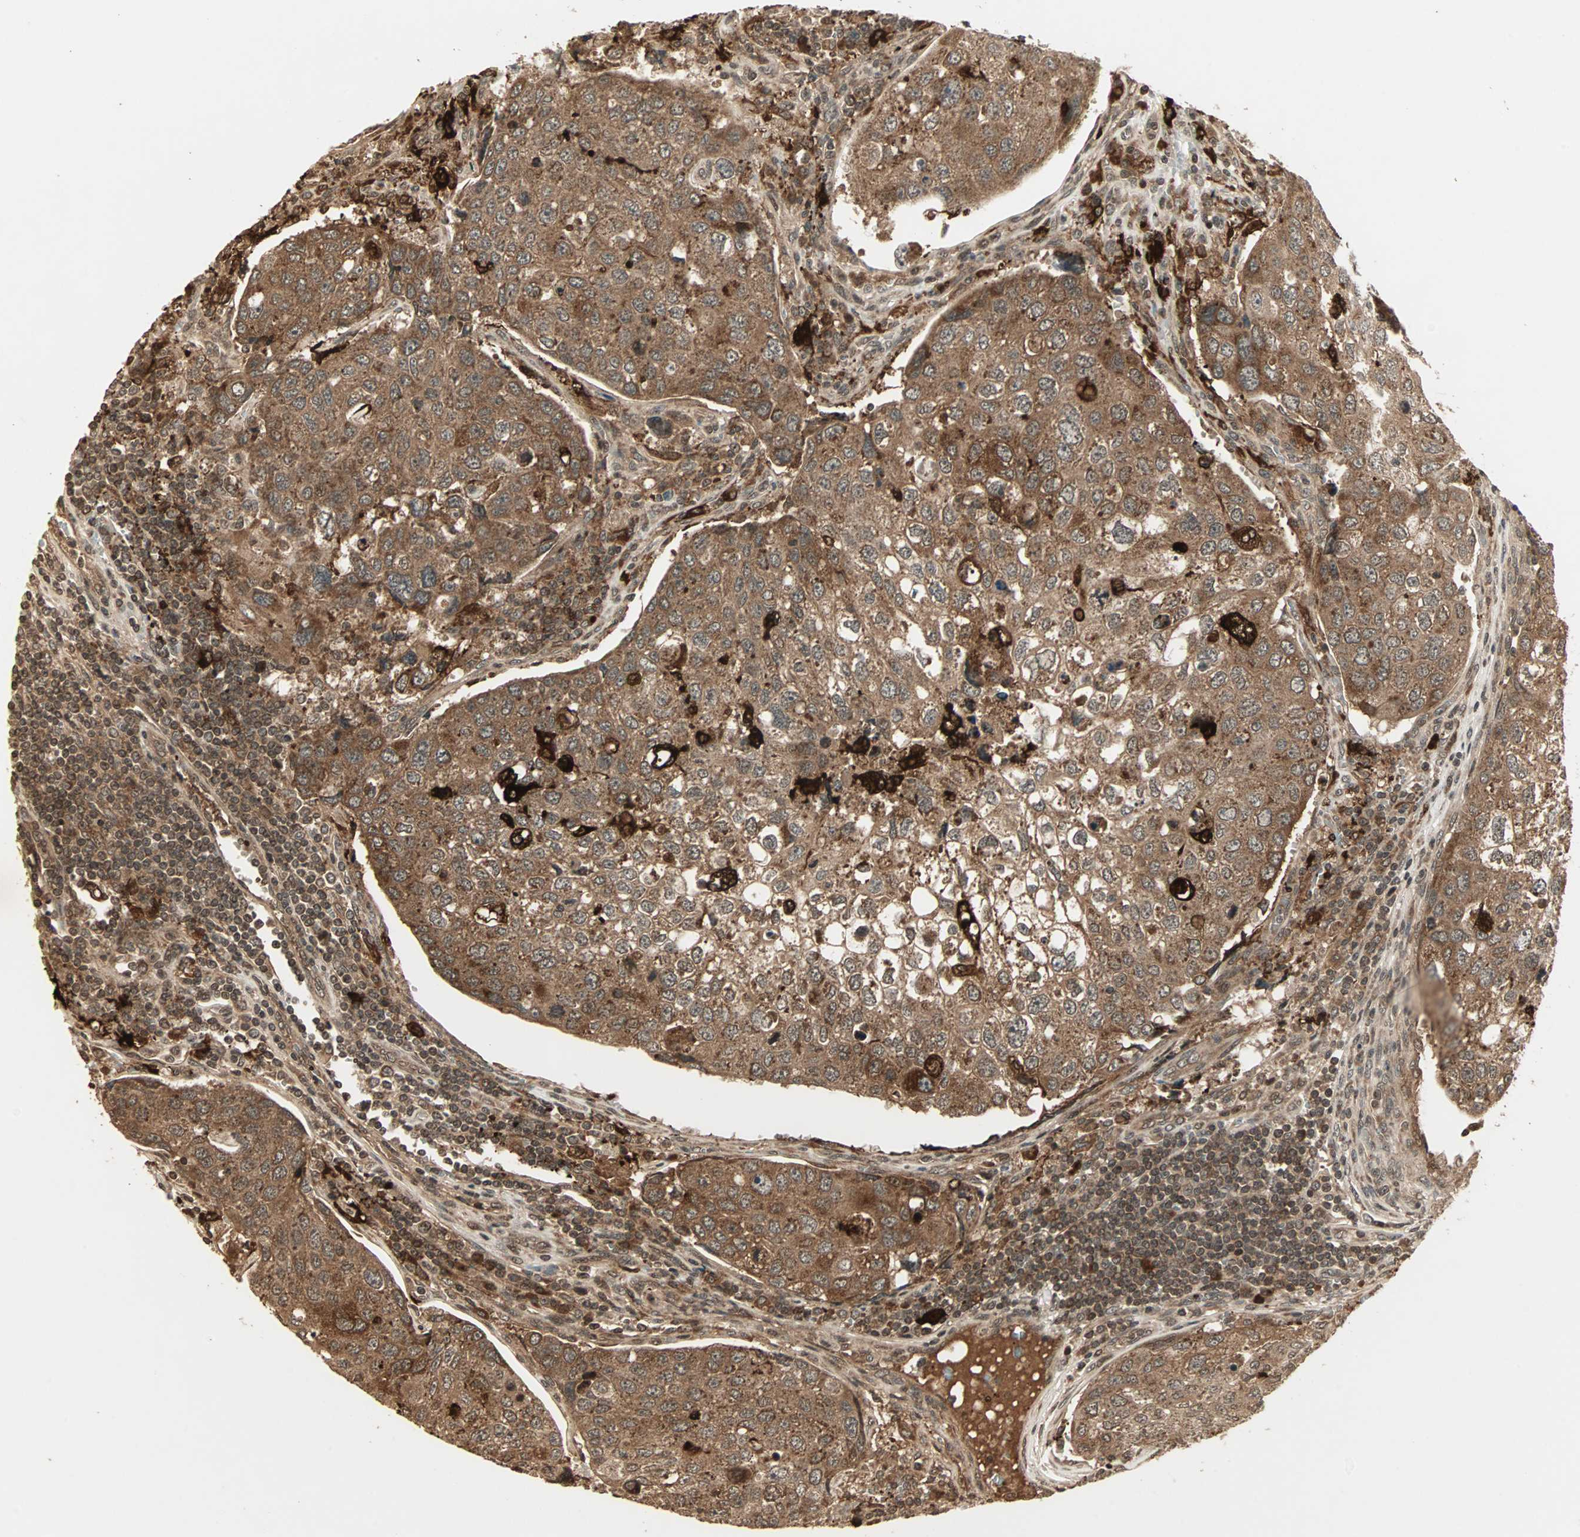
{"staining": {"intensity": "moderate", "quantity": ">75%", "location": "cytoplasmic/membranous"}, "tissue": "urothelial cancer", "cell_type": "Tumor cells", "image_type": "cancer", "snomed": [{"axis": "morphology", "description": "Urothelial carcinoma, High grade"}, {"axis": "topography", "description": "Lymph node"}, {"axis": "topography", "description": "Urinary bladder"}], "caption": "An image of human urothelial cancer stained for a protein shows moderate cytoplasmic/membranous brown staining in tumor cells.", "gene": "RFFL", "patient": {"sex": "male", "age": 51}}